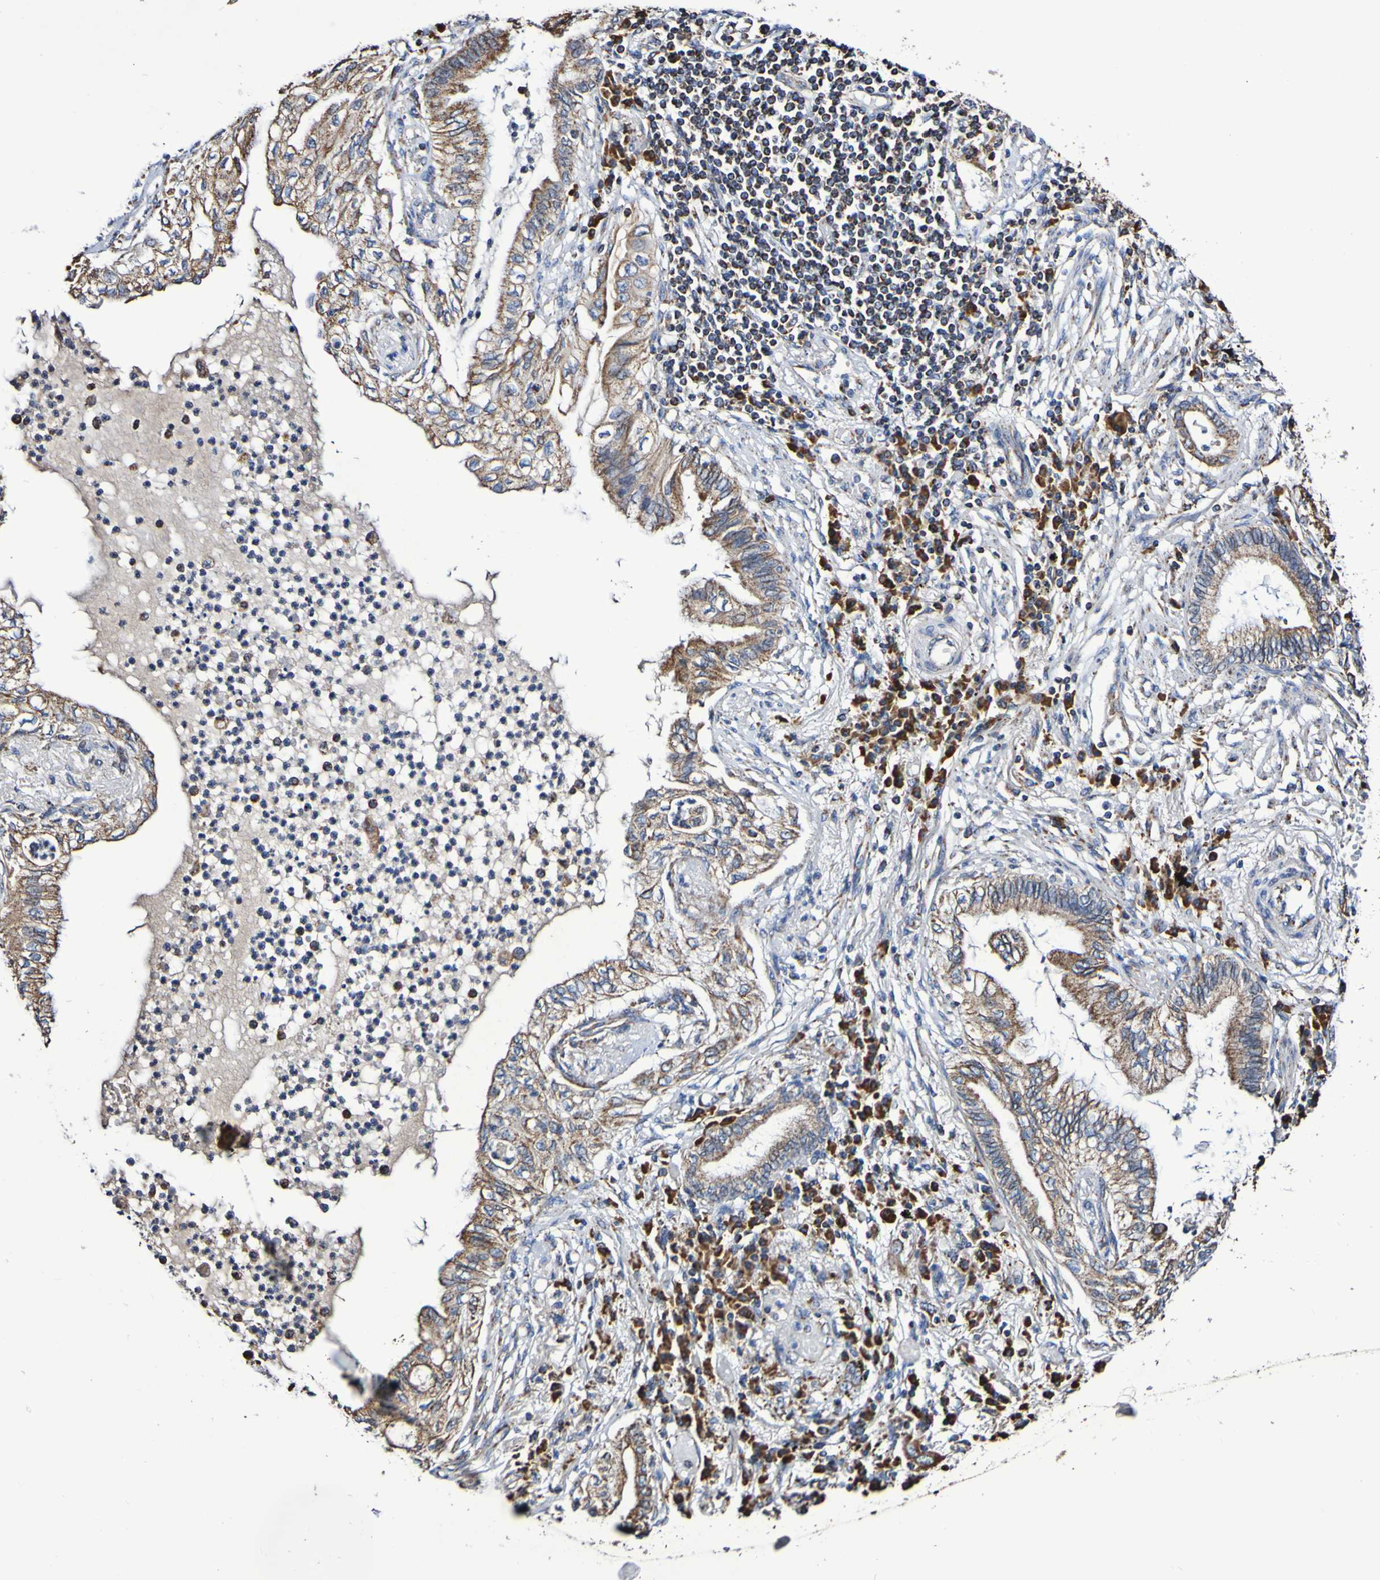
{"staining": {"intensity": "moderate", "quantity": ">75%", "location": "cytoplasmic/membranous"}, "tissue": "lung cancer", "cell_type": "Tumor cells", "image_type": "cancer", "snomed": [{"axis": "morphology", "description": "Normal tissue, NOS"}, {"axis": "morphology", "description": "Adenocarcinoma, NOS"}, {"axis": "topography", "description": "Bronchus"}, {"axis": "topography", "description": "Lung"}], "caption": "High-magnification brightfield microscopy of lung cancer (adenocarcinoma) stained with DAB (brown) and counterstained with hematoxylin (blue). tumor cells exhibit moderate cytoplasmic/membranous staining is seen in approximately>75% of cells.", "gene": "IL18R1", "patient": {"sex": "female", "age": 70}}